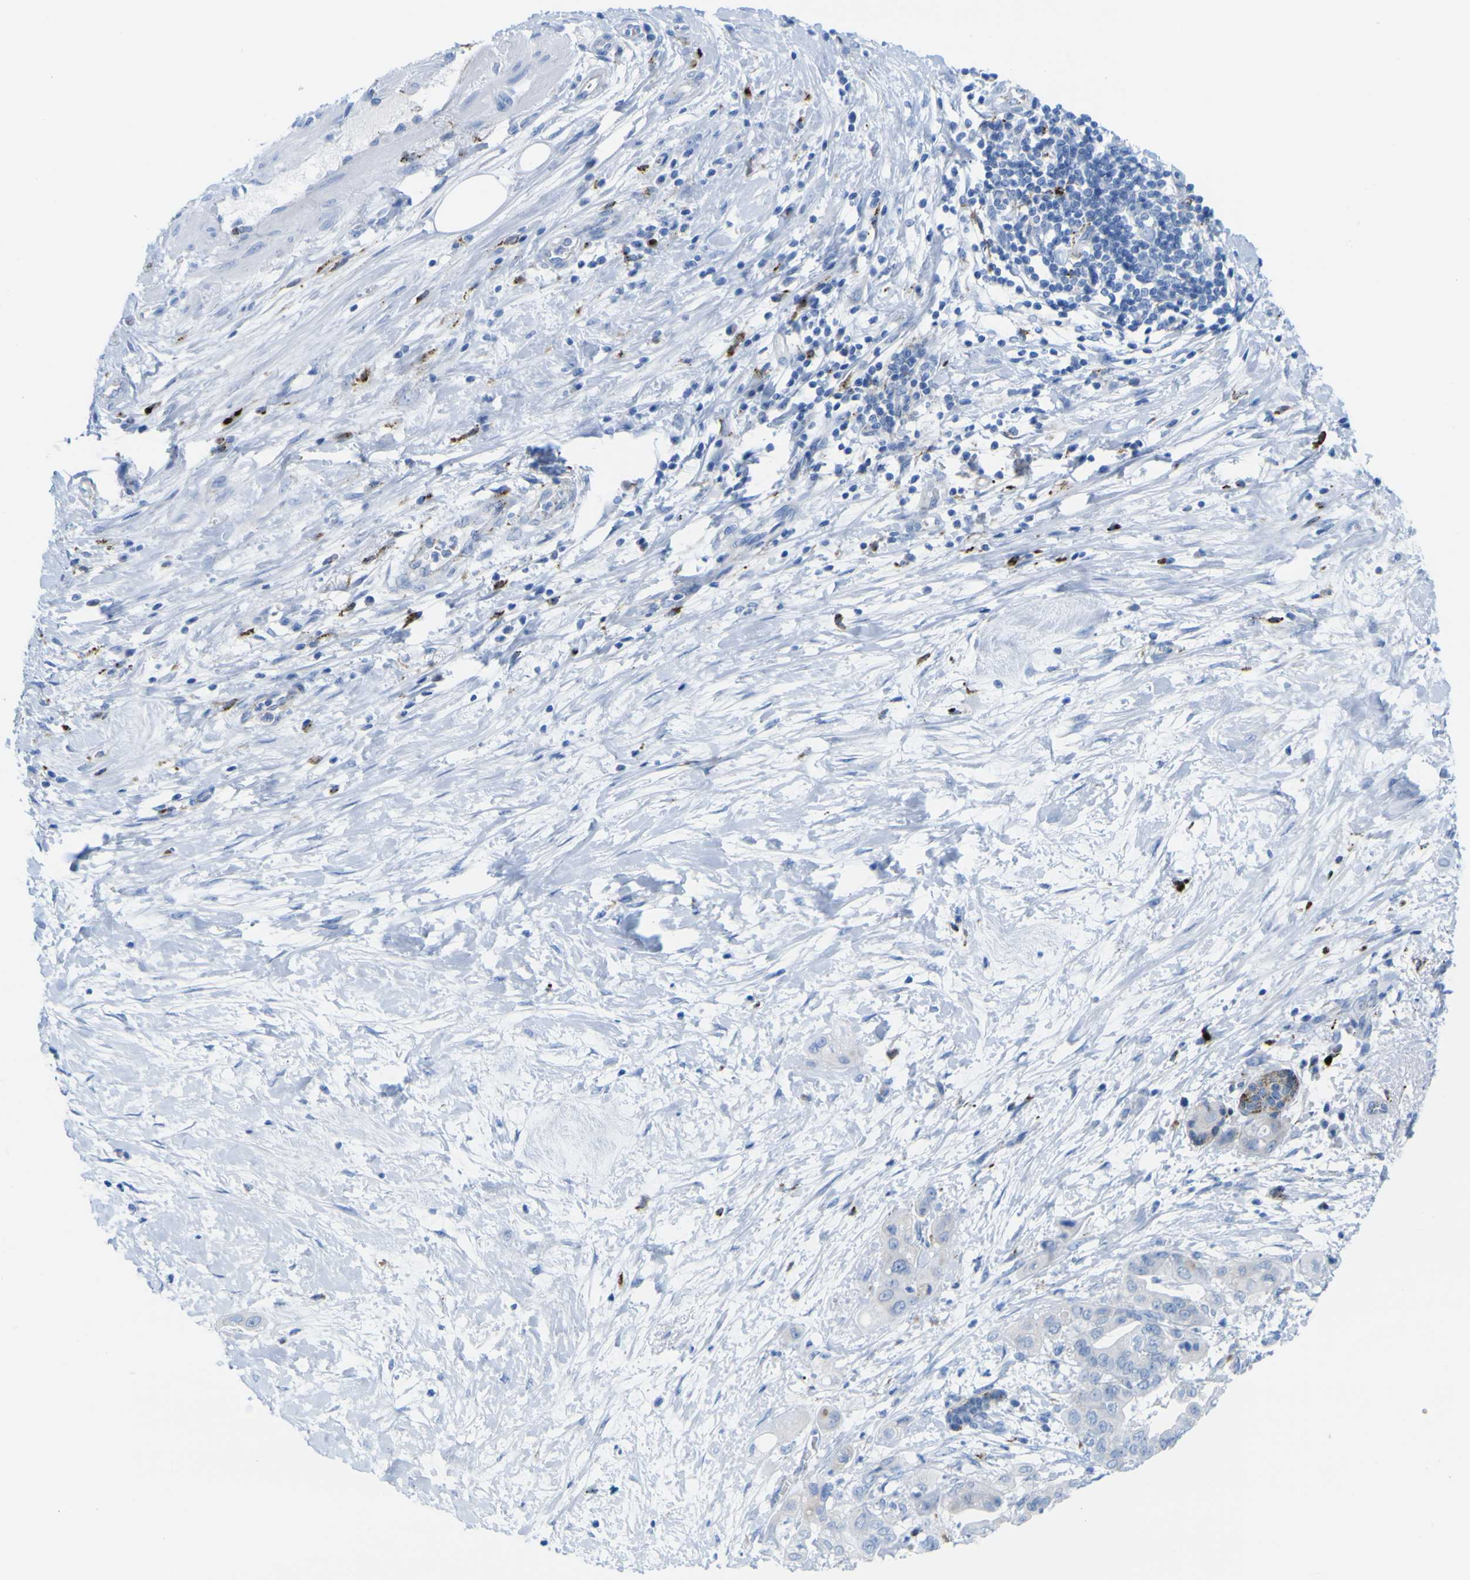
{"staining": {"intensity": "negative", "quantity": "none", "location": "none"}, "tissue": "pancreatic cancer", "cell_type": "Tumor cells", "image_type": "cancer", "snomed": [{"axis": "morphology", "description": "Adenocarcinoma, NOS"}, {"axis": "topography", "description": "Pancreas"}], "caption": "A histopathology image of human pancreatic cancer (adenocarcinoma) is negative for staining in tumor cells.", "gene": "PLD3", "patient": {"sex": "female", "age": 75}}